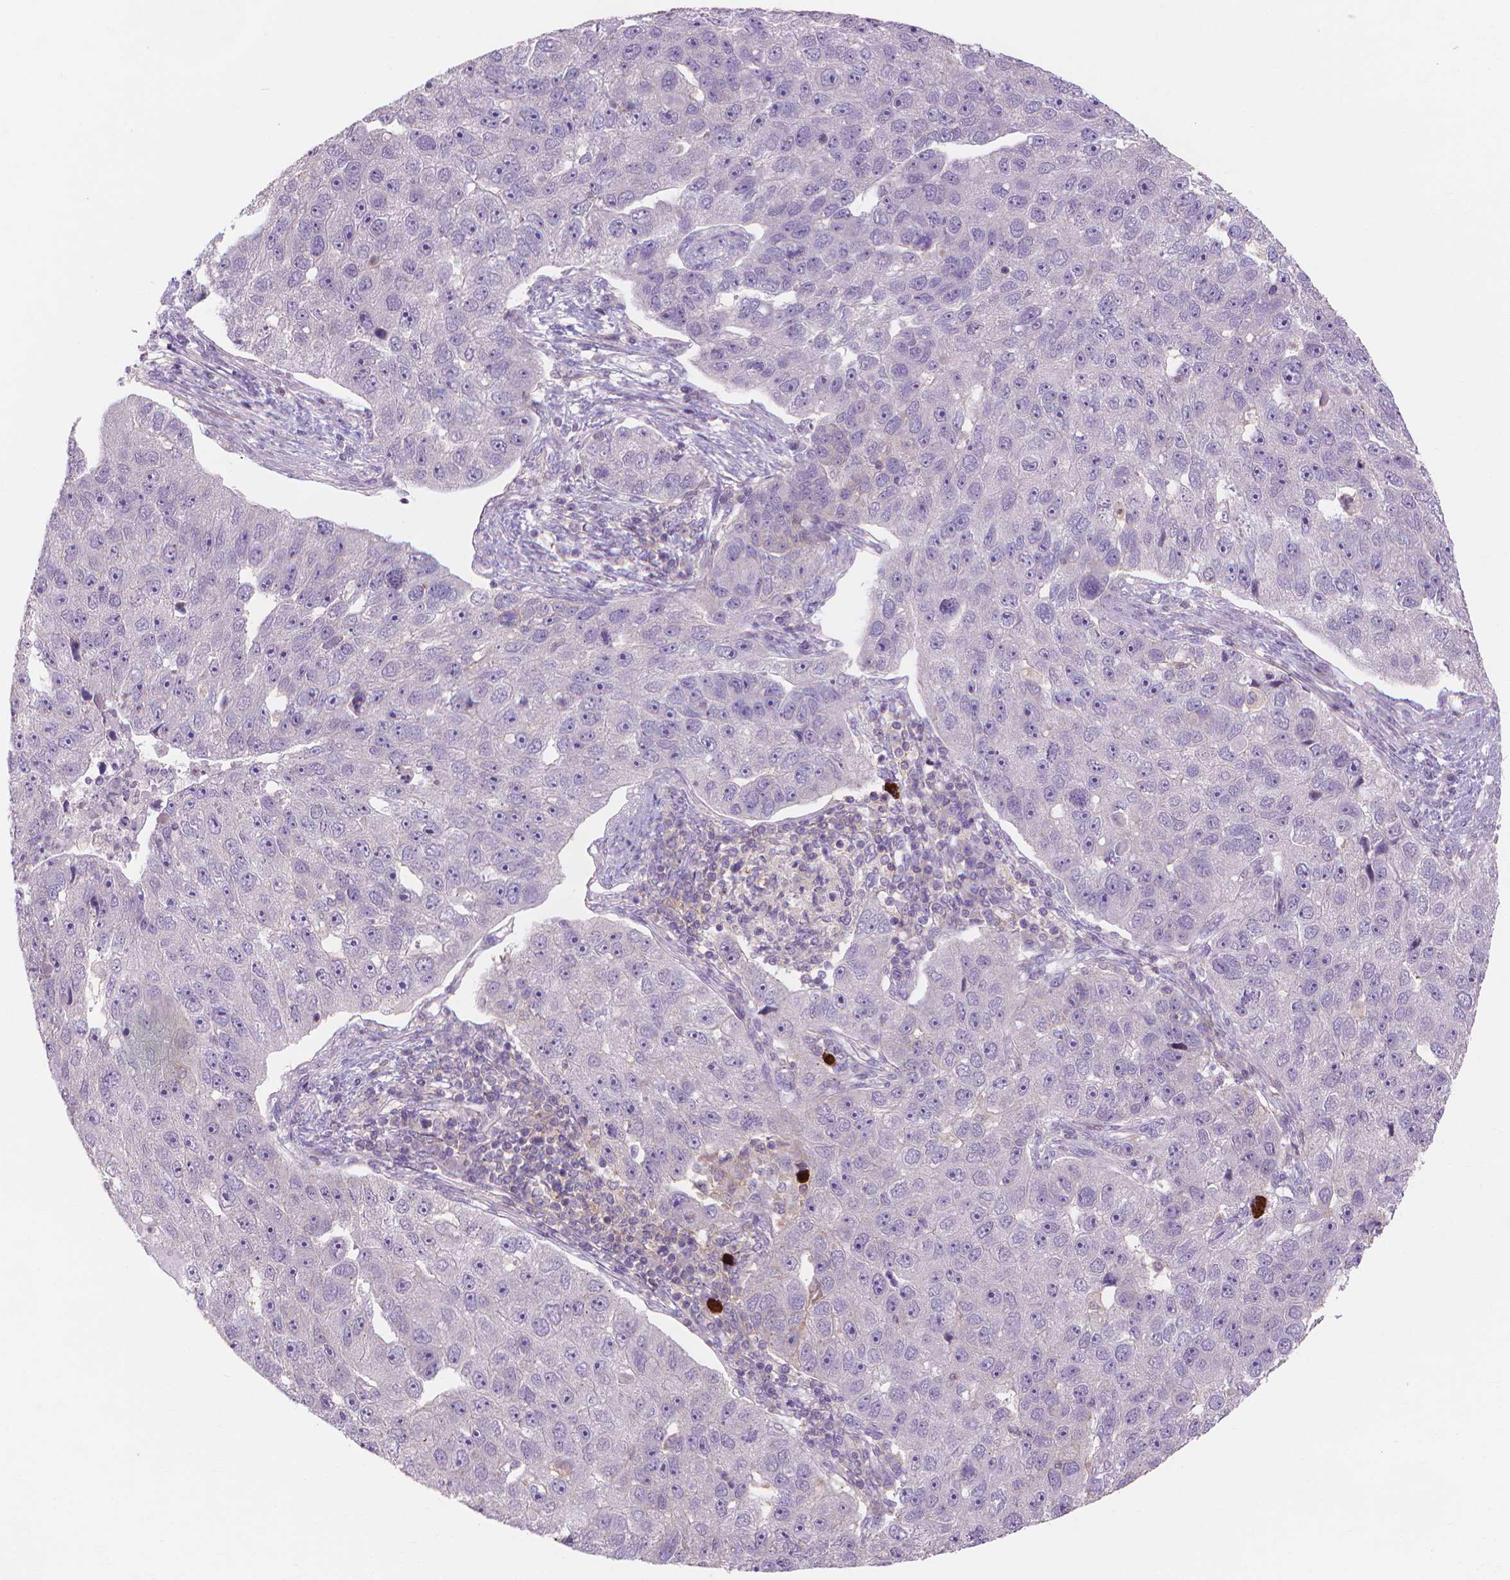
{"staining": {"intensity": "negative", "quantity": "none", "location": "none"}, "tissue": "pancreatic cancer", "cell_type": "Tumor cells", "image_type": "cancer", "snomed": [{"axis": "morphology", "description": "Adenocarcinoma, NOS"}, {"axis": "topography", "description": "Pancreas"}], "caption": "This is an IHC photomicrograph of pancreatic cancer. There is no positivity in tumor cells.", "gene": "PRDM13", "patient": {"sex": "female", "age": 61}}